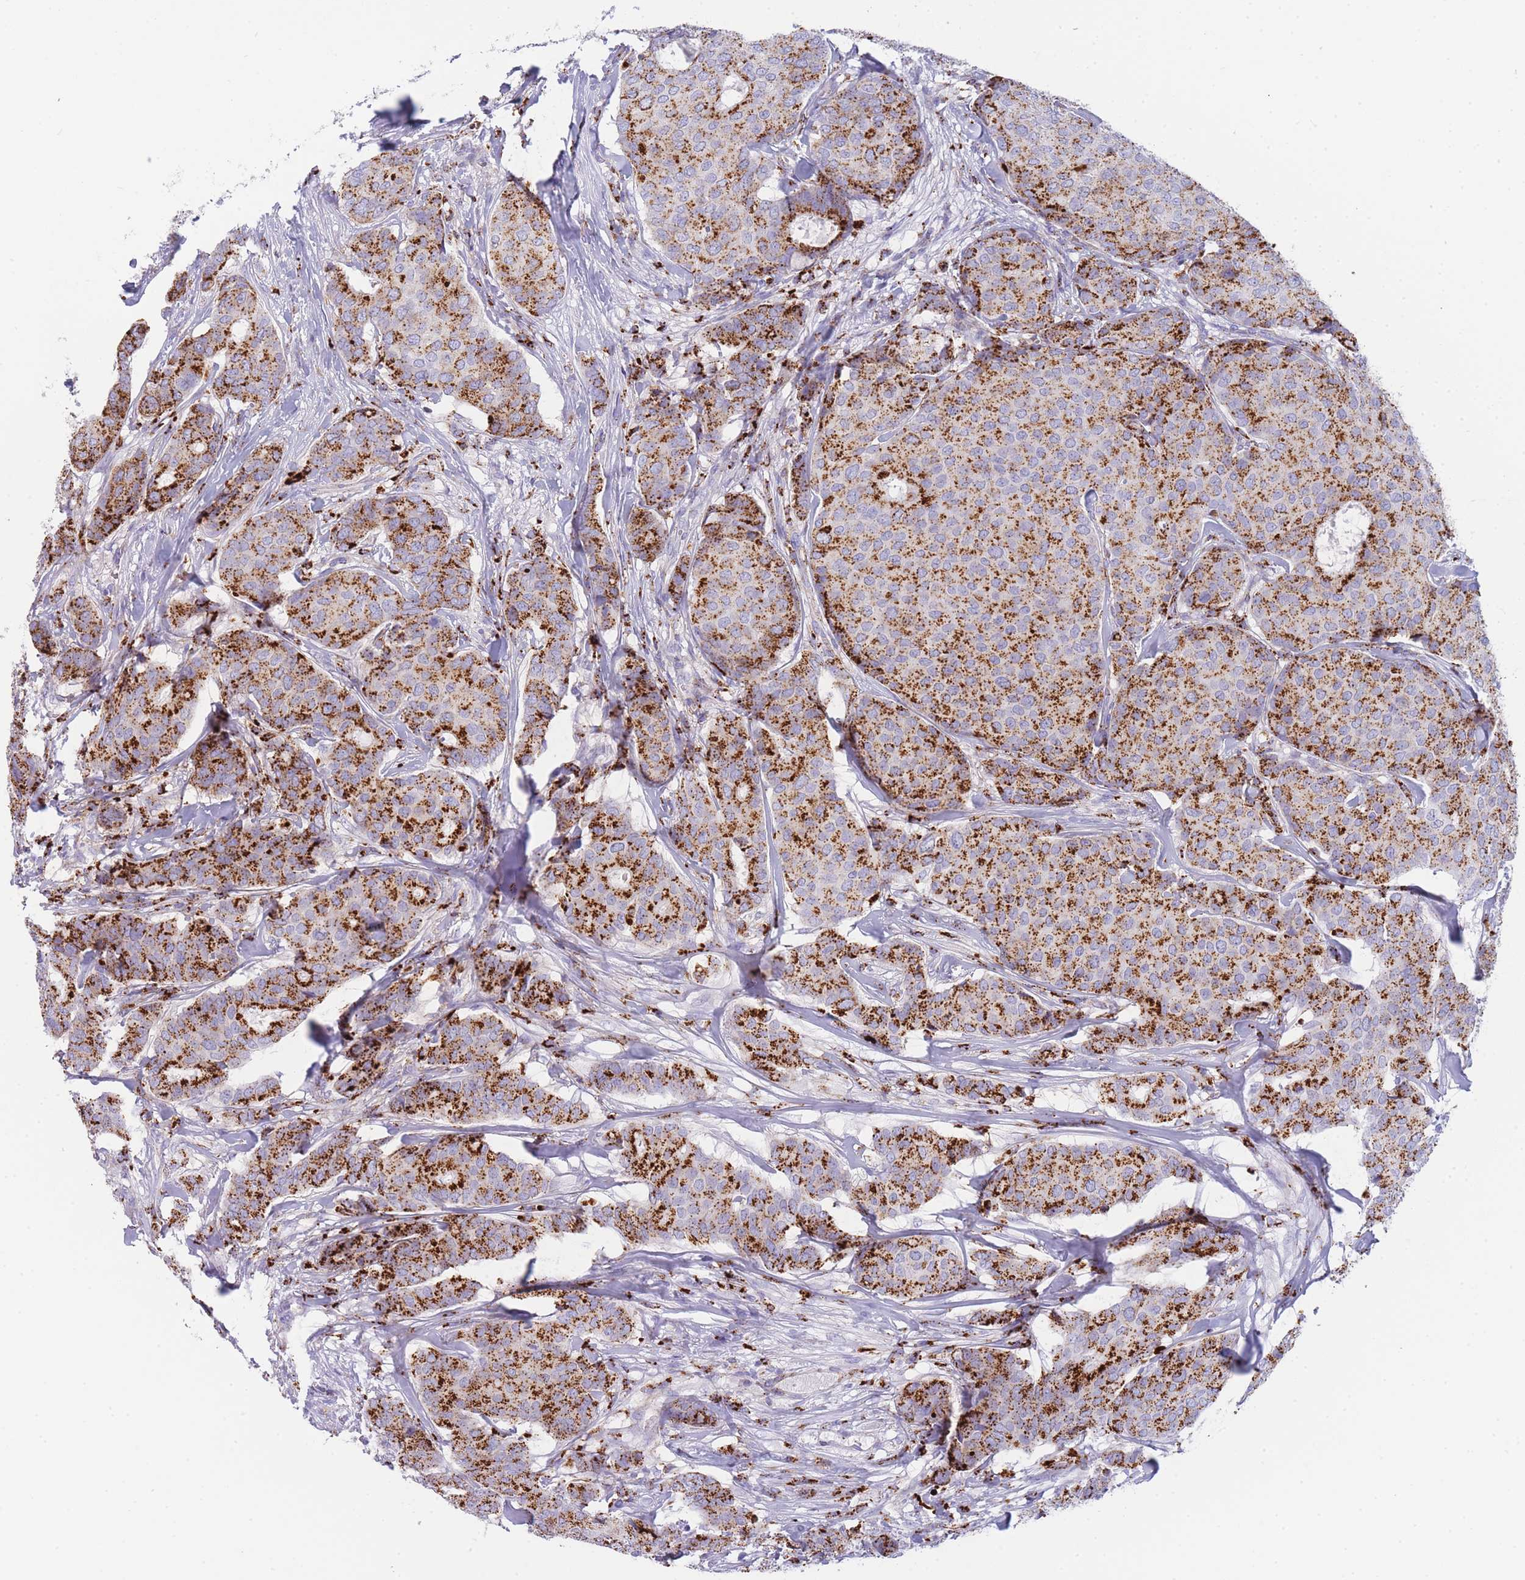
{"staining": {"intensity": "strong", "quantity": ">75%", "location": "cytoplasmic/membranous"}, "tissue": "breast cancer", "cell_type": "Tumor cells", "image_type": "cancer", "snomed": [{"axis": "morphology", "description": "Duct carcinoma"}, {"axis": "topography", "description": "Breast"}], "caption": "This photomicrograph exhibits breast cancer (infiltrating ductal carcinoma) stained with immunohistochemistry to label a protein in brown. The cytoplasmic/membranous of tumor cells show strong positivity for the protein. Nuclei are counter-stained blue.", "gene": "GAA", "patient": {"sex": "female", "age": 75}}